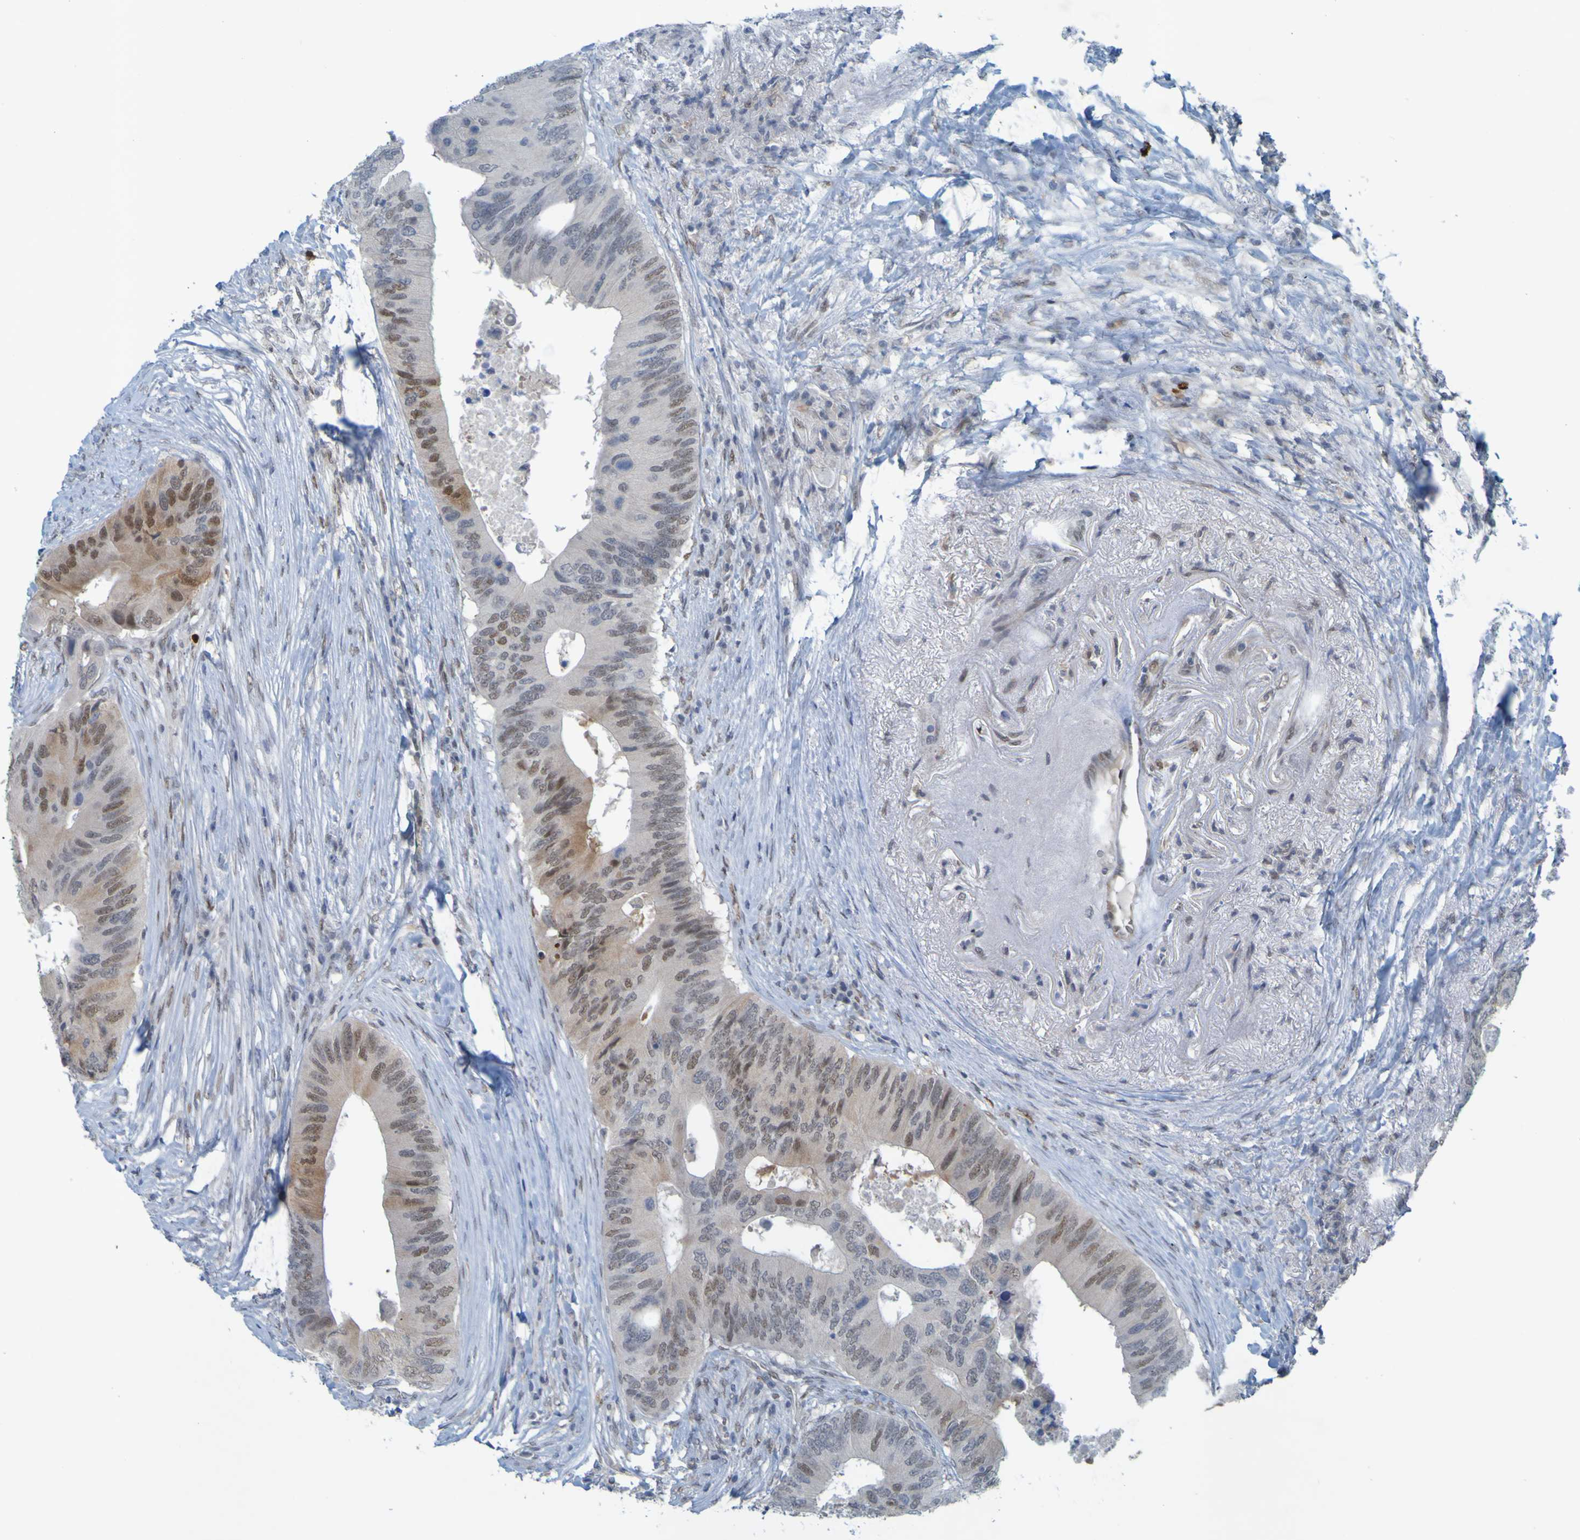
{"staining": {"intensity": "moderate", "quantity": "25%-75%", "location": "nuclear"}, "tissue": "colorectal cancer", "cell_type": "Tumor cells", "image_type": "cancer", "snomed": [{"axis": "morphology", "description": "Adenocarcinoma, NOS"}, {"axis": "topography", "description": "Colon"}], "caption": "Protein staining of colorectal cancer tissue displays moderate nuclear expression in approximately 25%-75% of tumor cells.", "gene": "MCPH1", "patient": {"sex": "male", "age": 71}}